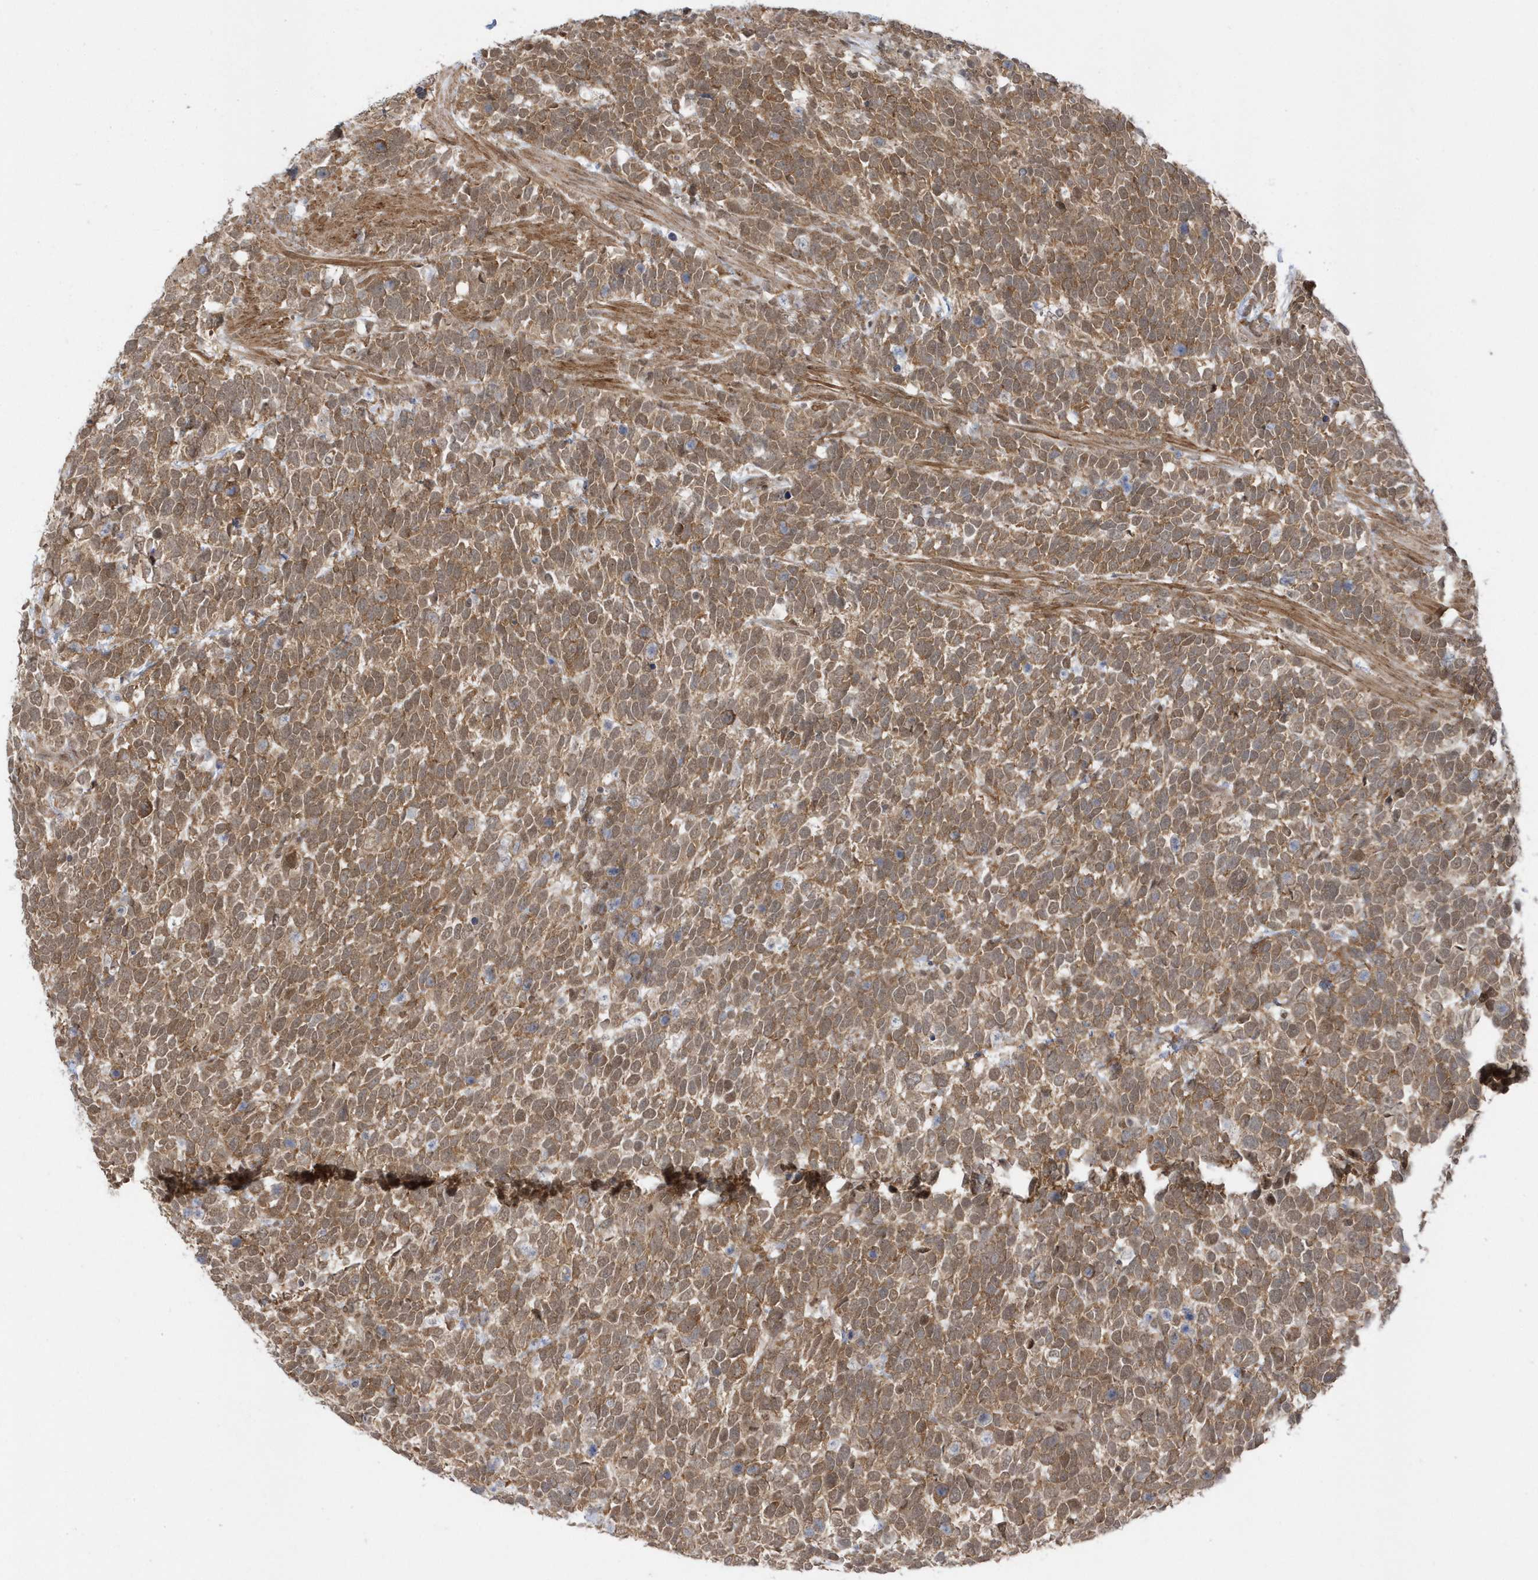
{"staining": {"intensity": "moderate", "quantity": ">75%", "location": "cytoplasmic/membranous,nuclear"}, "tissue": "urothelial cancer", "cell_type": "Tumor cells", "image_type": "cancer", "snomed": [{"axis": "morphology", "description": "Urothelial carcinoma, High grade"}, {"axis": "topography", "description": "Urinary bladder"}], "caption": "A histopathology image of urothelial carcinoma (high-grade) stained for a protein demonstrates moderate cytoplasmic/membranous and nuclear brown staining in tumor cells.", "gene": "USP53", "patient": {"sex": "female", "age": 82}}